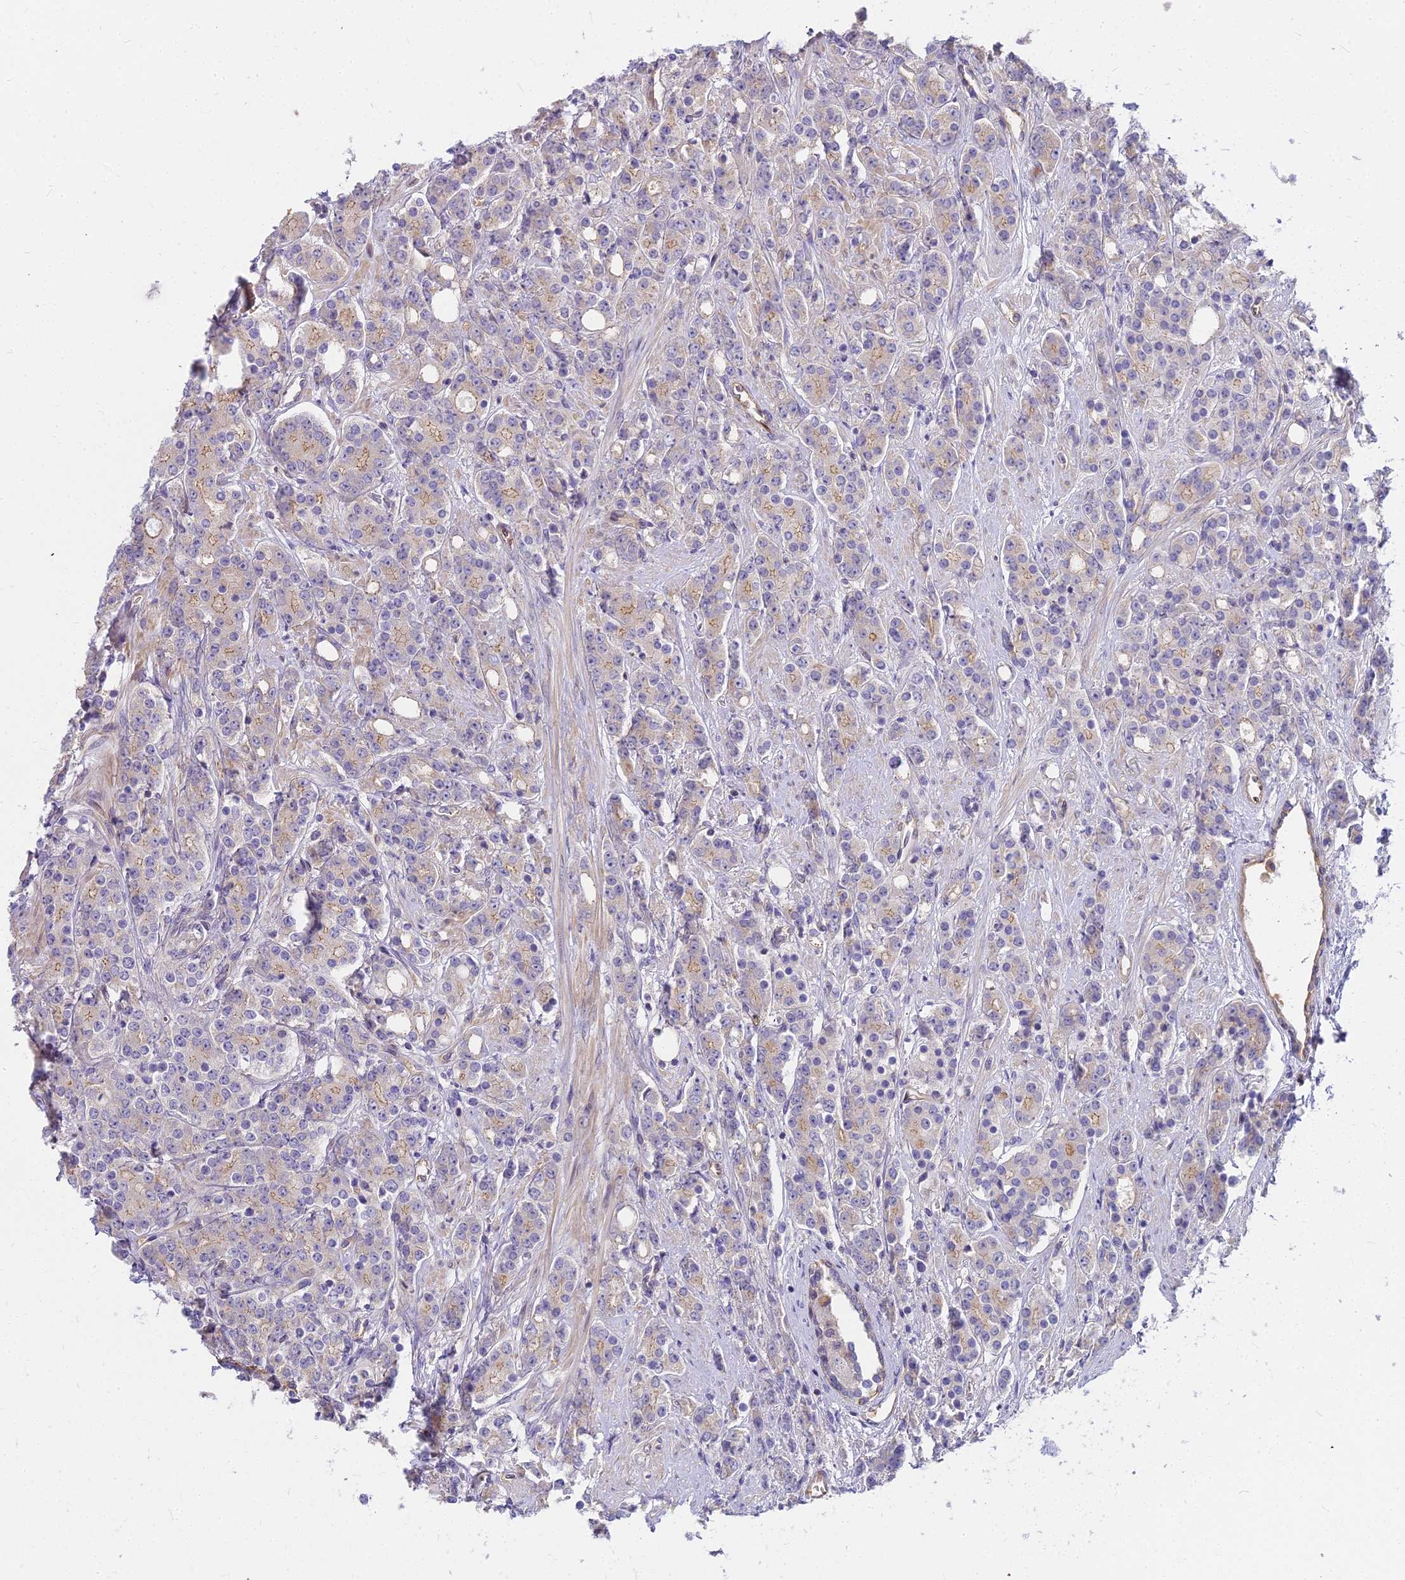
{"staining": {"intensity": "weak", "quantity": "<25%", "location": "cytoplasmic/membranous"}, "tissue": "prostate cancer", "cell_type": "Tumor cells", "image_type": "cancer", "snomed": [{"axis": "morphology", "description": "Adenocarcinoma, High grade"}, {"axis": "topography", "description": "Prostate"}], "caption": "Immunohistochemistry histopathology image of neoplastic tissue: prostate cancer (adenocarcinoma (high-grade)) stained with DAB (3,3'-diaminobenzidine) exhibits no significant protein expression in tumor cells. The staining was performed using DAB (3,3'-diaminobenzidine) to visualize the protein expression in brown, while the nuclei were stained in blue with hematoxylin (Magnification: 20x).", "gene": "HLA-DOA", "patient": {"sex": "male", "age": 62}}